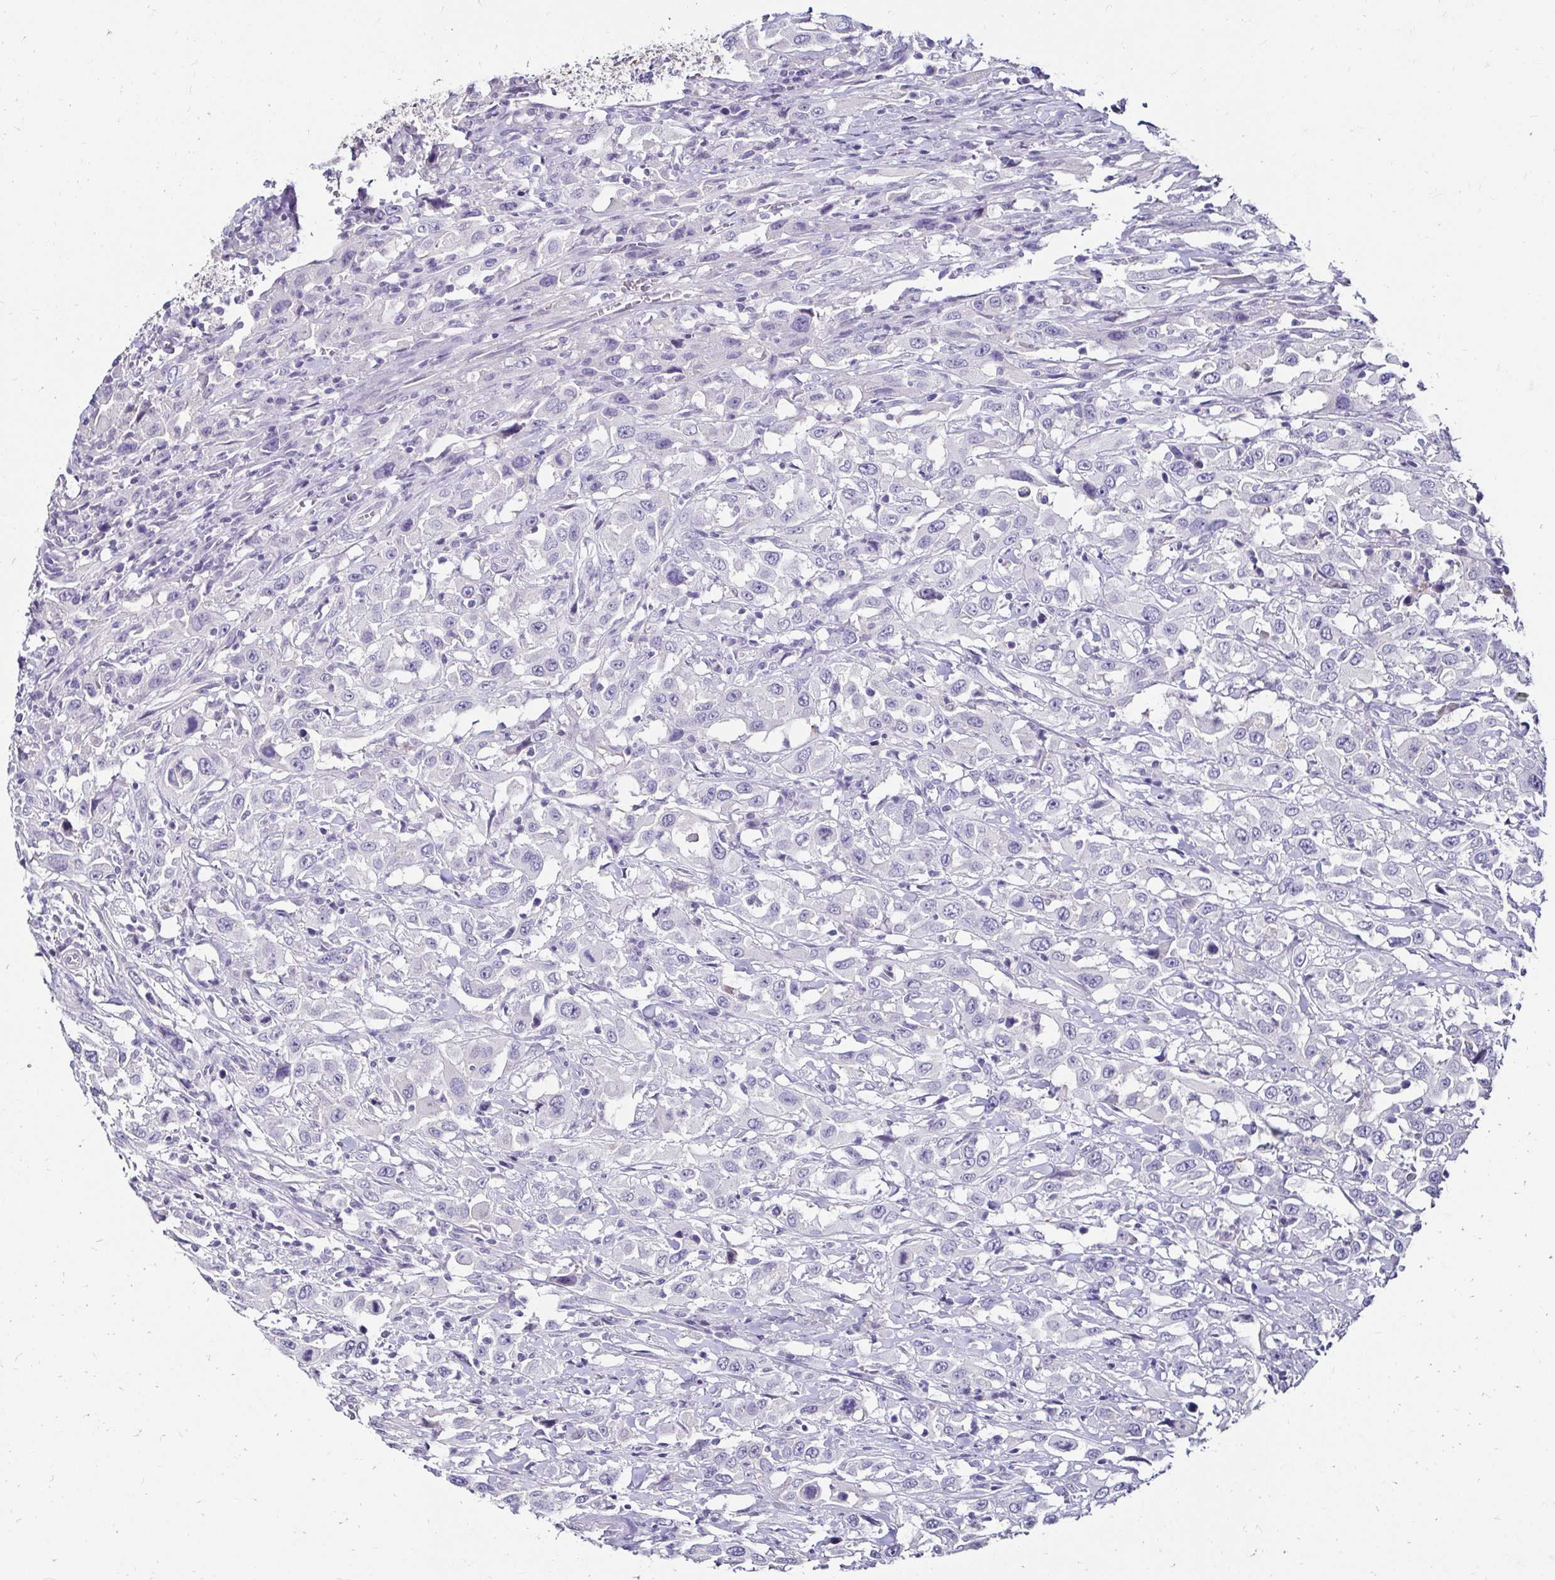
{"staining": {"intensity": "negative", "quantity": "none", "location": "none"}, "tissue": "urothelial cancer", "cell_type": "Tumor cells", "image_type": "cancer", "snomed": [{"axis": "morphology", "description": "Urothelial carcinoma, High grade"}, {"axis": "topography", "description": "Urinary bladder"}], "caption": "Tumor cells are negative for protein expression in human urothelial cancer. (Brightfield microscopy of DAB (3,3'-diaminobenzidine) immunohistochemistry at high magnification).", "gene": "SCG3", "patient": {"sex": "male", "age": 61}}